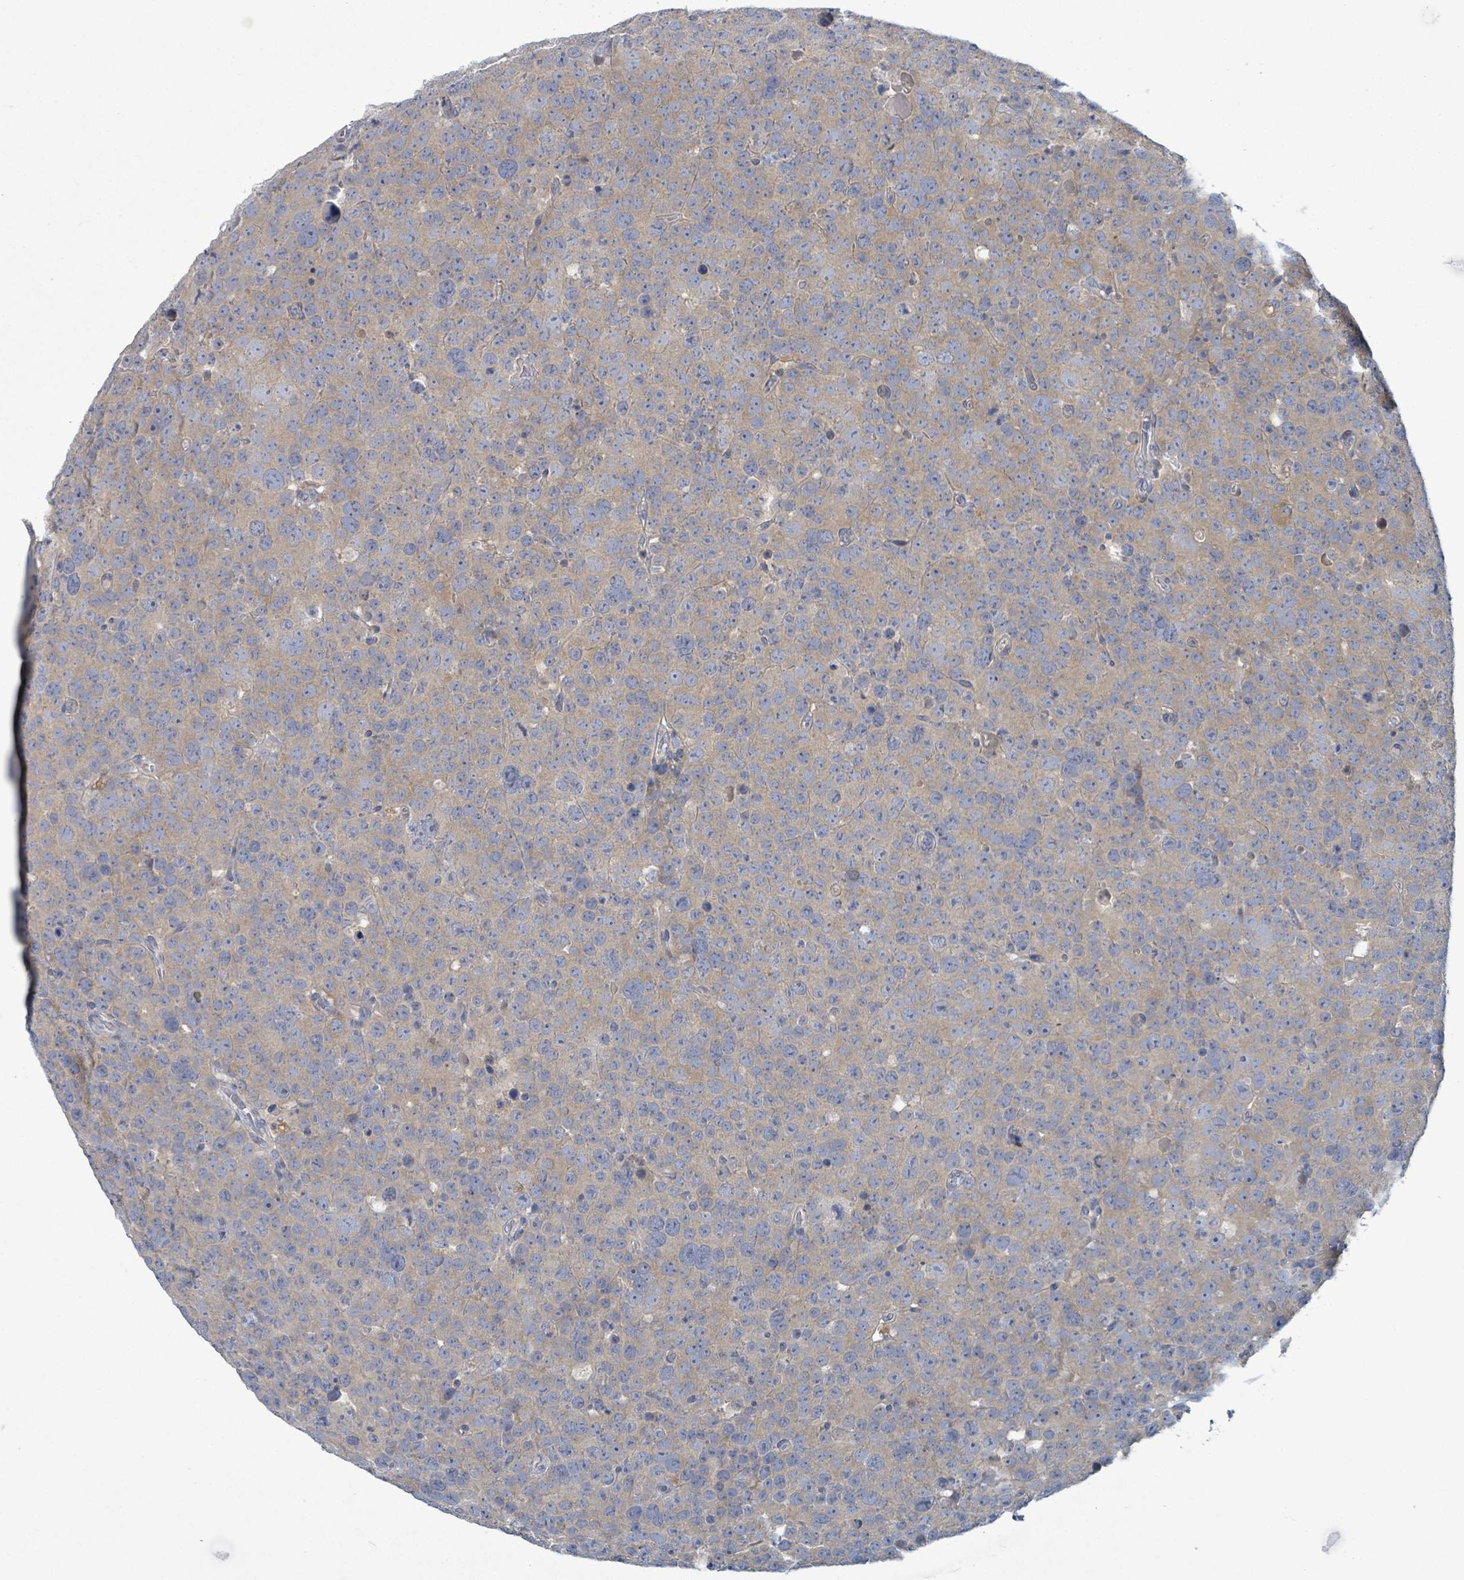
{"staining": {"intensity": "weak", "quantity": ">75%", "location": "cytoplasmic/membranous"}, "tissue": "testis cancer", "cell_type": "Tumor cells", "image_type": "cancer", "snomed": [{"axis": "morphology", "description": "Seminoma, NOS"}, {"axis": "topography", "description": "Testis"}], "caption": "Human testis cancer (seminoma) stained with a brown dye reveals weak cytoplasmic/membranous positive expression in about >75% of tumor cells.", "gene": "SERPINE3", "patient": {"sex": "male", "age": 71}}